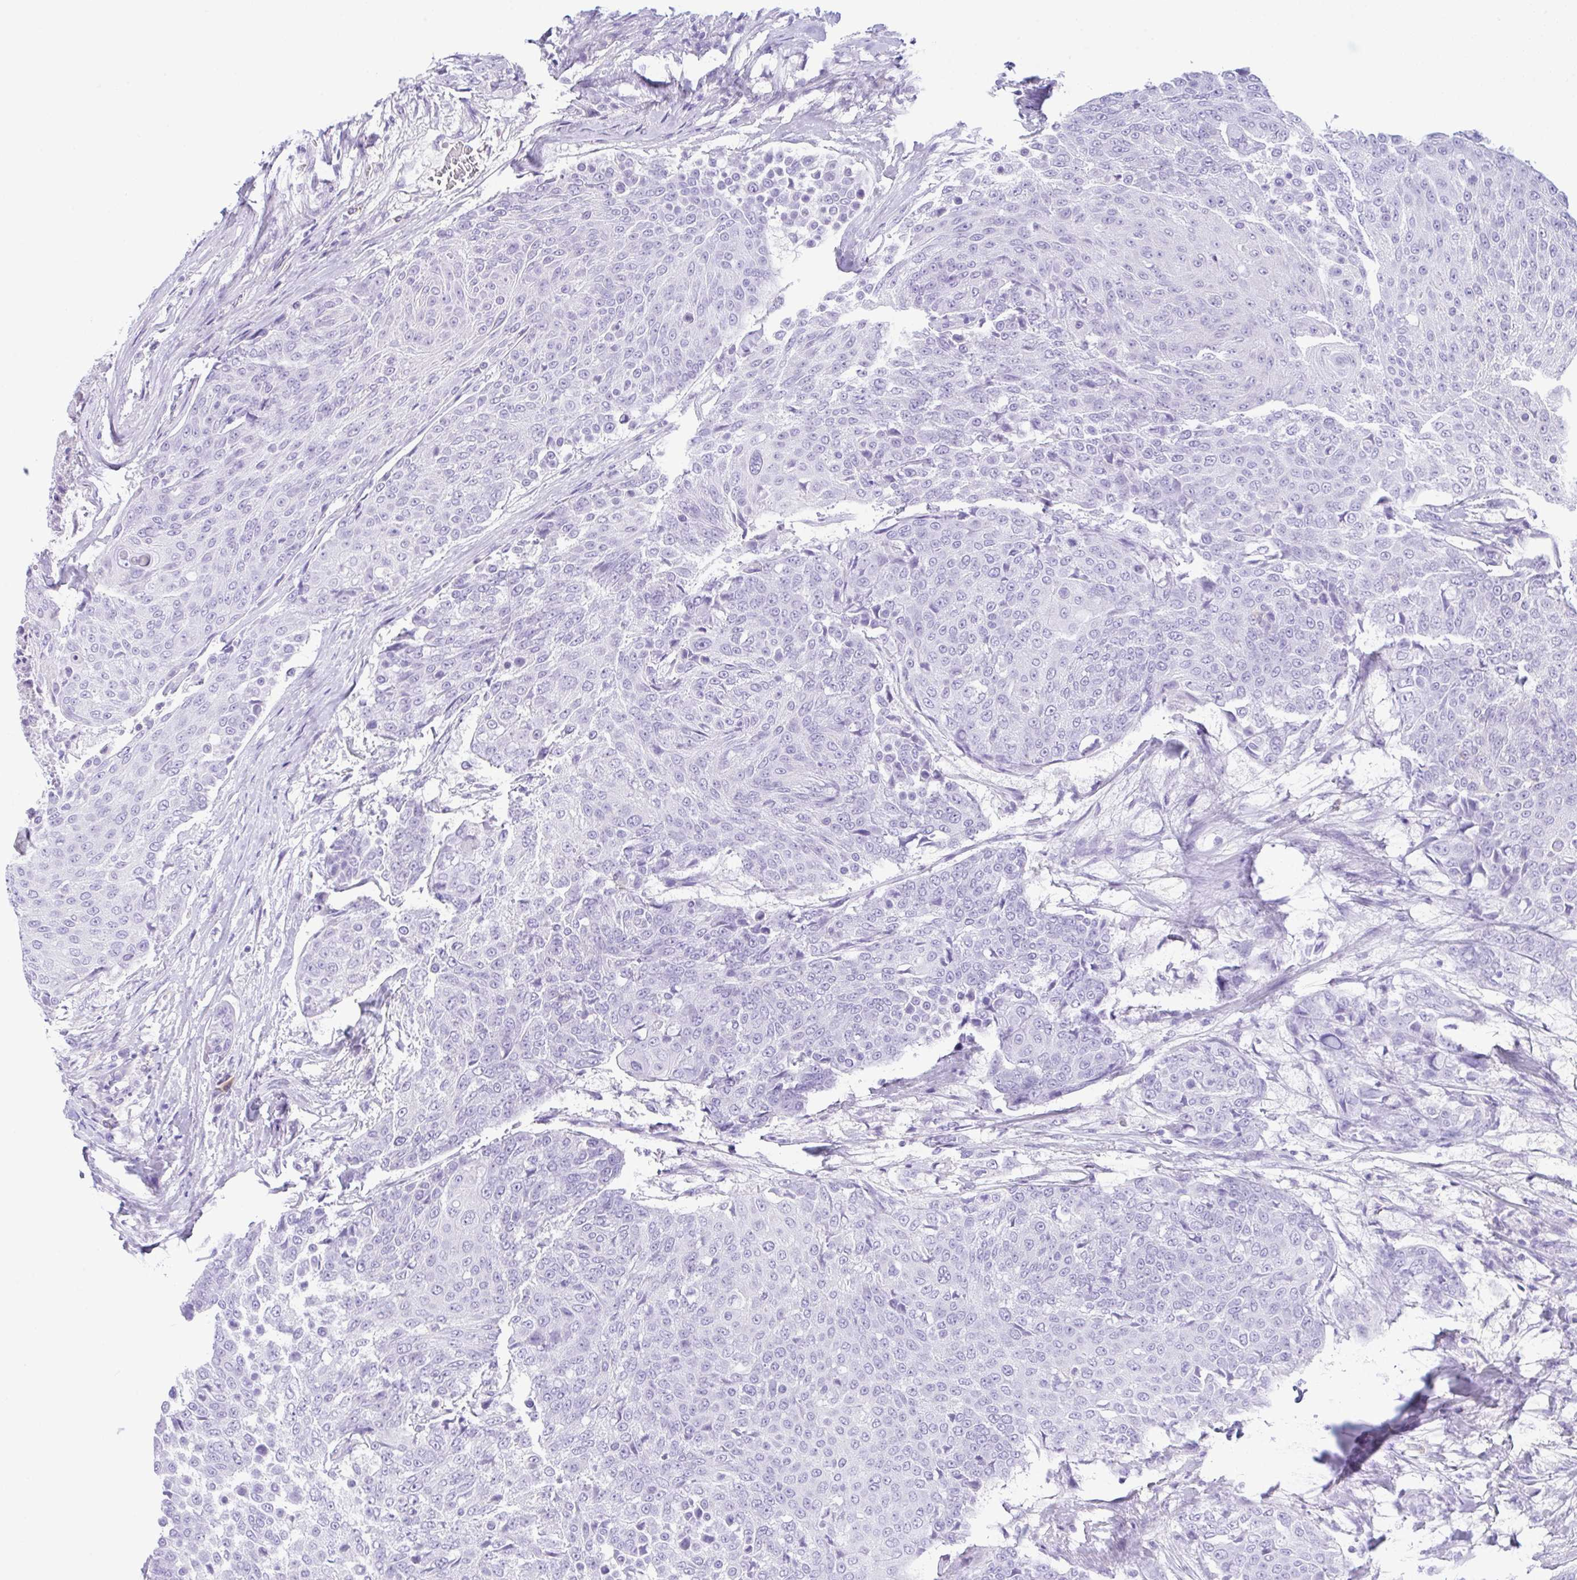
{"staining": {"intensity": "negative", "quantity": "none", "location": "none"}, "tissue": "urothelial cancer", "cell_type": "Tumor cells", "image_type": "cancer", "snomed": [{"axis": "morphology", "description": "Urothelial carcinoma, High grade"}, {"axis": "topography", "description": "Urinary bladder"}], "caption": "Immunohistochemistry (IHC) micrograph of neoplastic tissue: urothelial carcinoma (high-grade) stained with DAB exhibits no significant protein positivity in tumor cells.", "gene": "NCF1", "patient": {"sex": "female", "age": 63}}